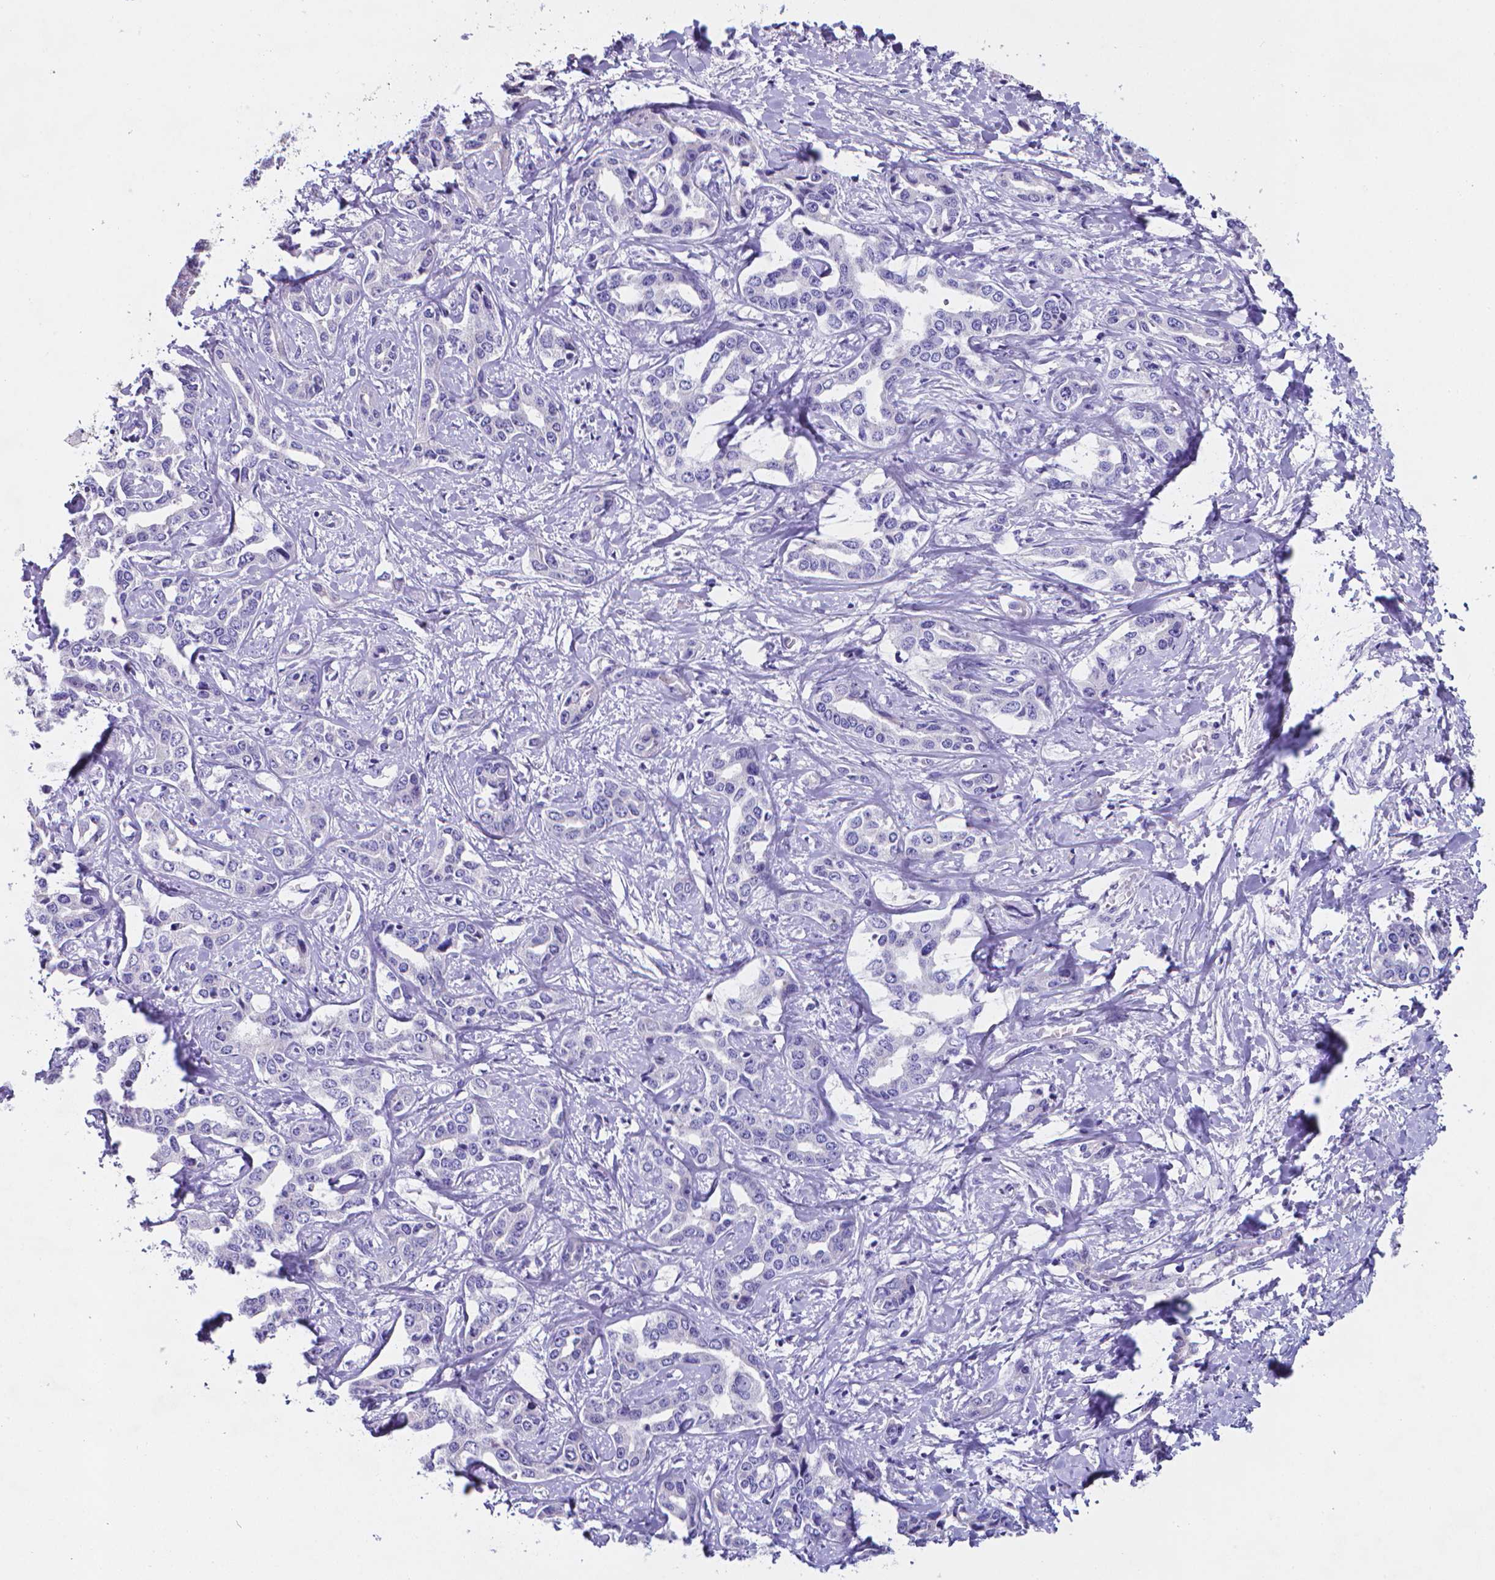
{"staining": {"intensity": "negative", "quantity": "none", "location": "none"}, "tissue": "liver cancer", "cell_type": "Tumor cells", "image_type": "cancer", "snomed": [{"axis": "morphology", "description": "Cholangiocarcinoma"}, {"axis": "topography", "description": "Liver"}], "caption": "Image shows no protein expression in tumor cells of liver cholangiocarcinoma tissue.", "gene": "LRRC73", "patient": {"sex": "male", "age": 59}}